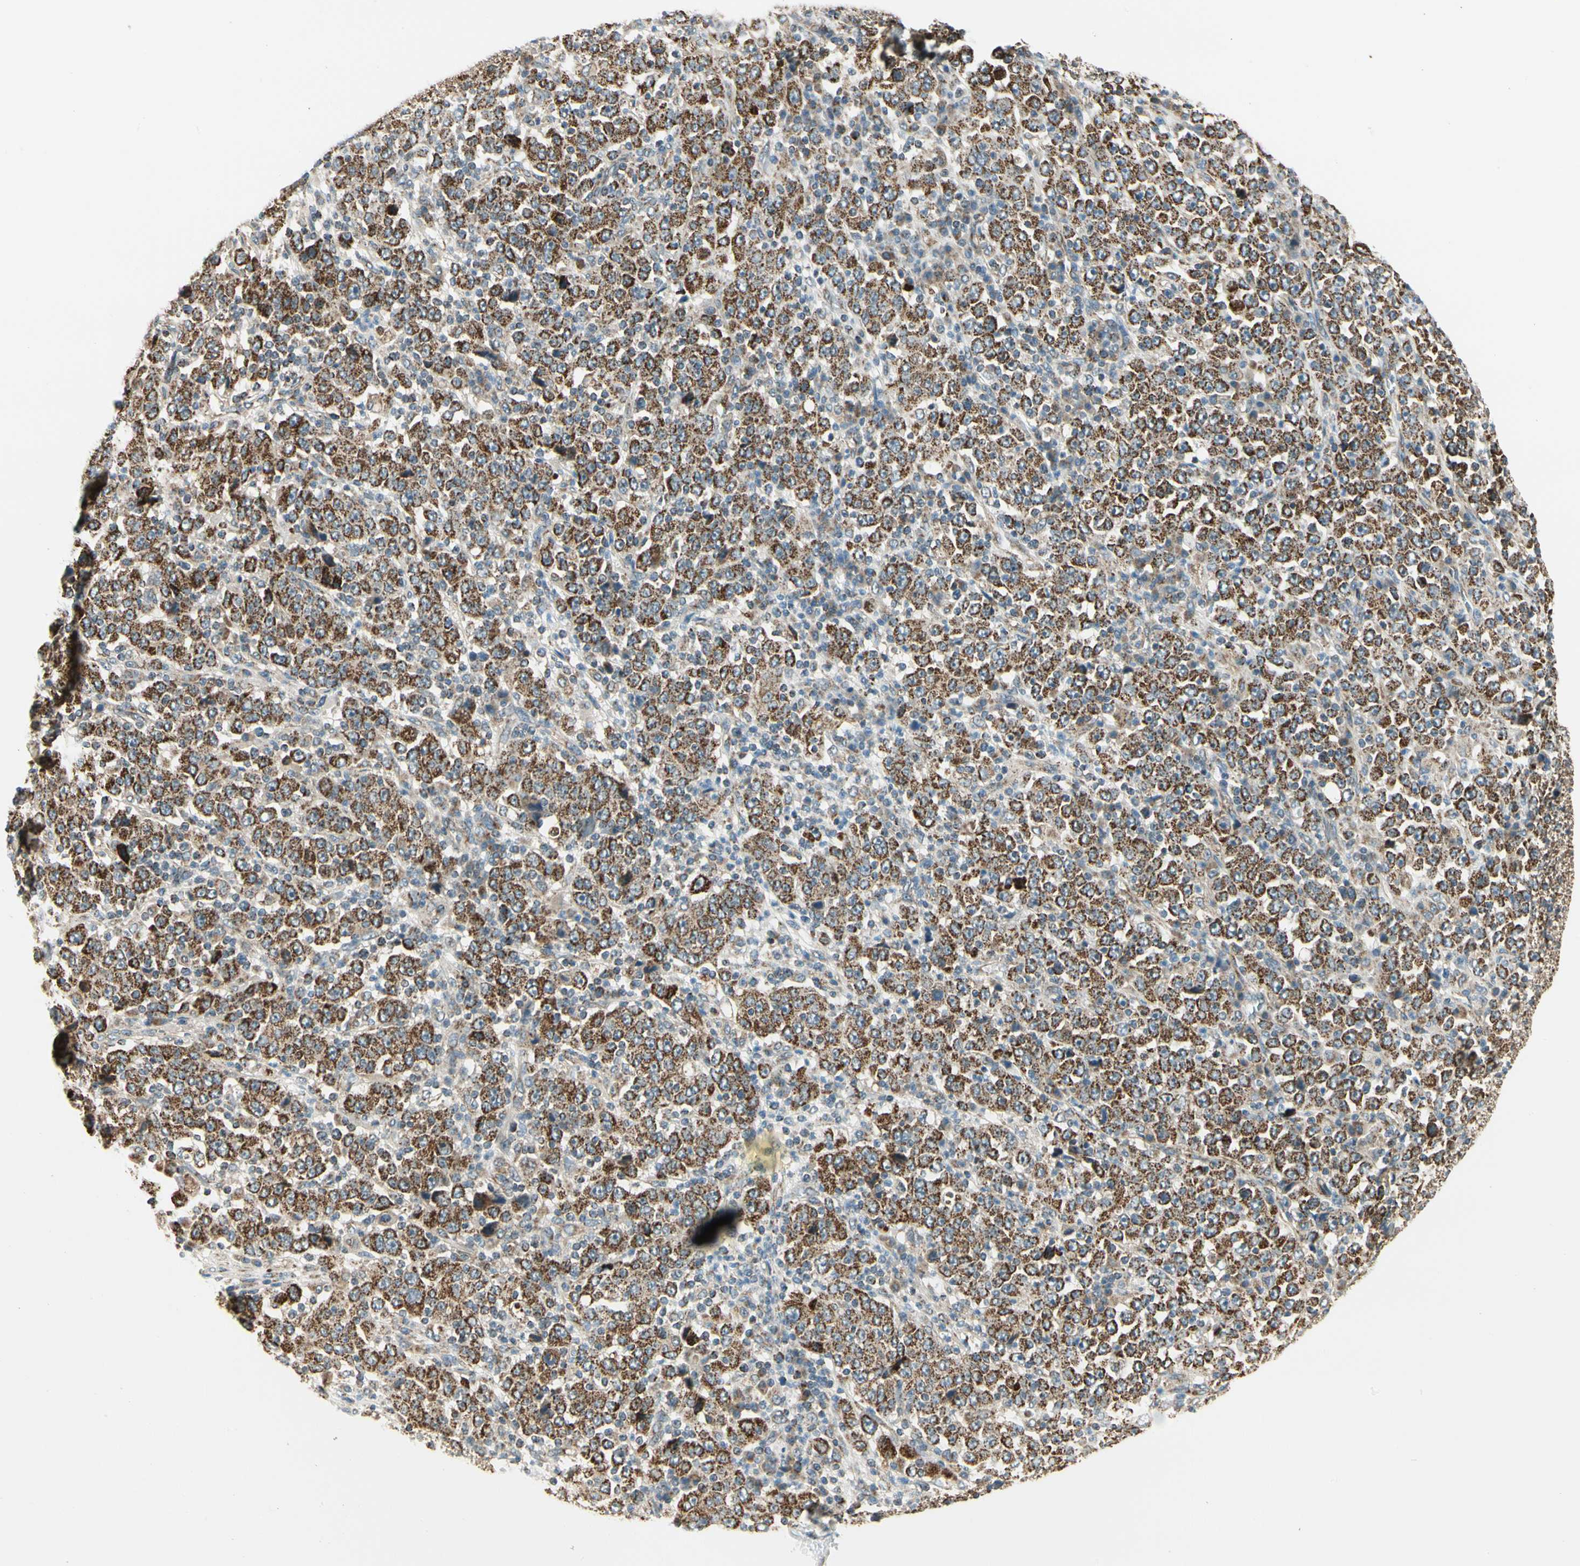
{"staining": {"intensity": "strong", "quantity": ">75%", "location": "cytoplasmic/membranous"}, "tissue": "stomach cancer", "cell_type": "Tumor cells", "image_type": "cancer", "snomed": [{"axis": "morphology", "description": "Normal tissue, NOS"}, {"axis": "morphology", "description": "Adenocarcinoma, NOS"}, {"axis": "topography", "description": "Stomach, upper"}, {"axis": "topography", "description": "Stomach"}], "caption": "A brown stain labels strong cytoplasmic/membranous staining of a protein in human stomach cancer tumor cells. Using DAB (brown) and hematoxylin (blue) stains, captured at high magnification using brightfield microscopy.", "gene": "EPHB3", "patient": {"sex": "male", "age": 59}}